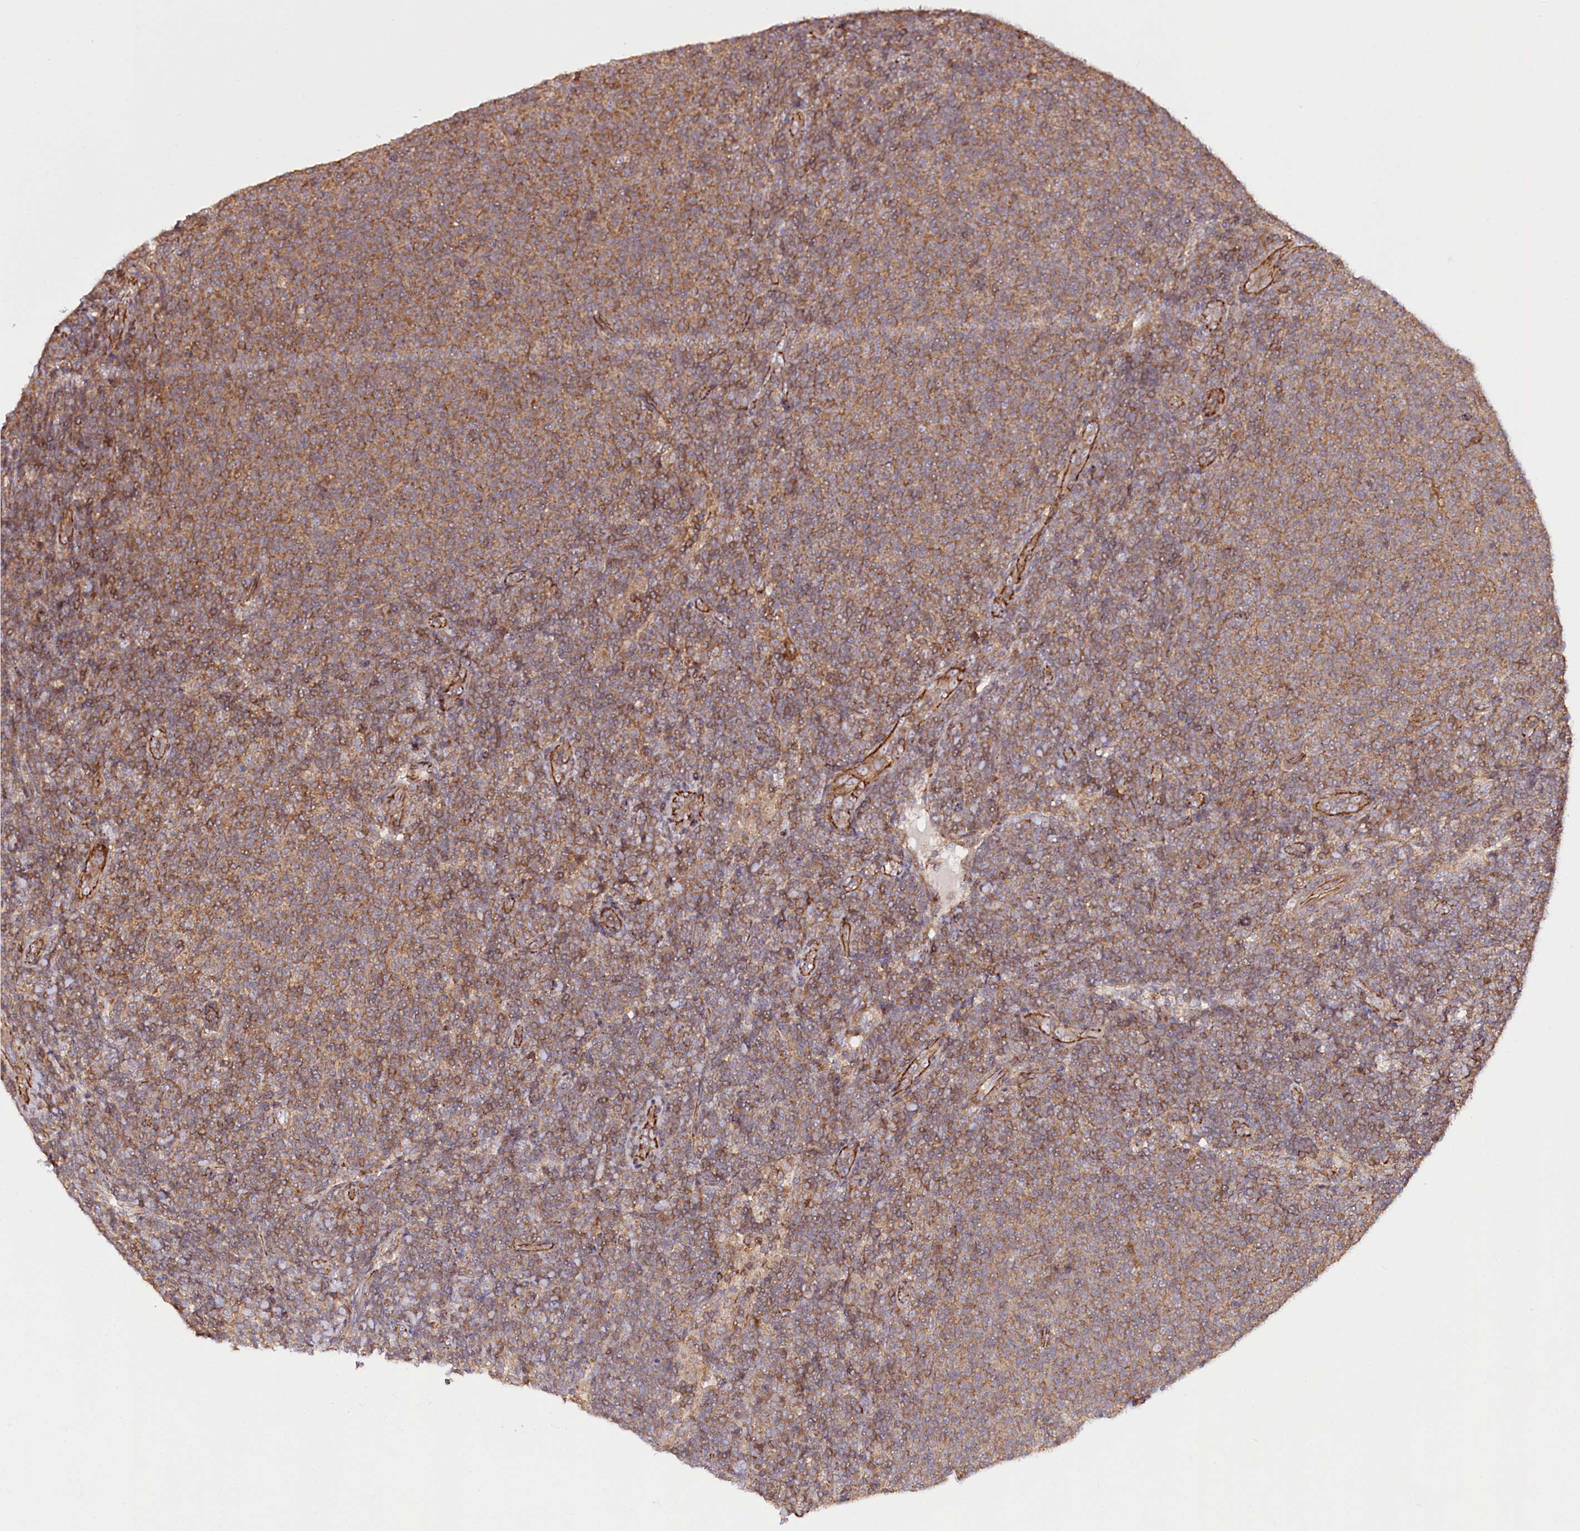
{"staining": {"intensity": "strong", "quantity": ">75%", "location": "cytoplasmic/membranous"}, "tissue": "lymphoma", "cell_type": "Tumor cells", "image_type": "cancer", "snomed": [{"axis": "morphology", "description": "Malignant lymphoma, non-Hodgkin's type, Low grade"}, {"axis": "topography", "description": "Lymph node"}], "caption": "Human lymphoma stained for a protein (brown) reveals strong cytoplasmic/membranous positive positivity in approximately >75% of tumor cells.", "gene": "DHX29", "patient": {"sex": "male", "age": 66}}